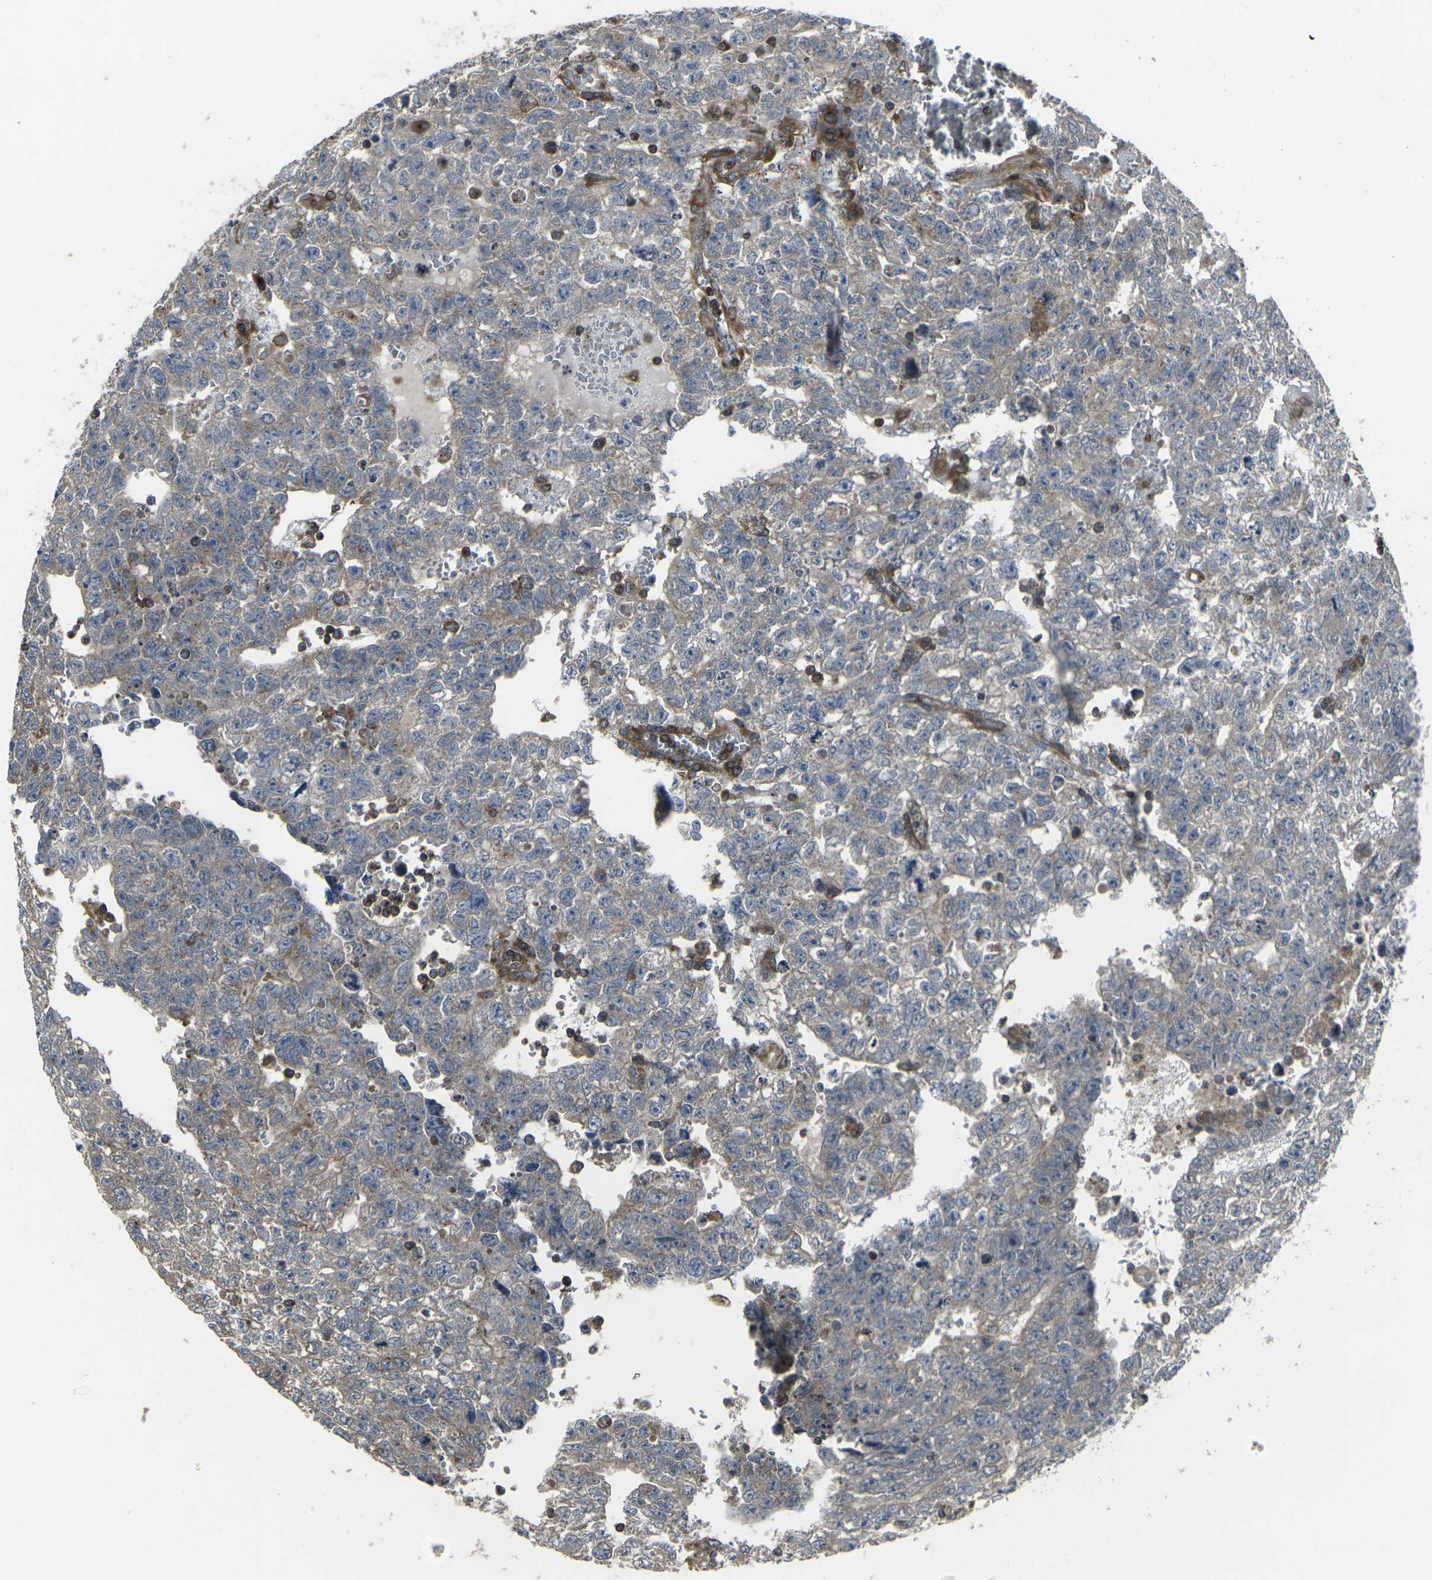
{"staining": {"intensity": "weak", "quantity": "25%-75%", "location": "cytoplasmic/membranous"}, "tissue": "testis cancer", "cell_type": "Tumor cells", "image_type": "cancer", "snomed": [{"axis": "morphology", "description": "Seminoma, NOS"}, {"axis": "morphology", "description": "Carcinoma, Embryonal, NOS"}, {"axis": "topography", "description": "Testis"}], "caption": "This image demonstrates seminoma (testis) stained with IHC to label a protein in brown. The cytoplasmic/membranous of tumor cells show weak positivity for the protein. Nuclei are counter-stained blue.", "gene": "PRKACB", "patient": {"sex": "male", "age": 38}}